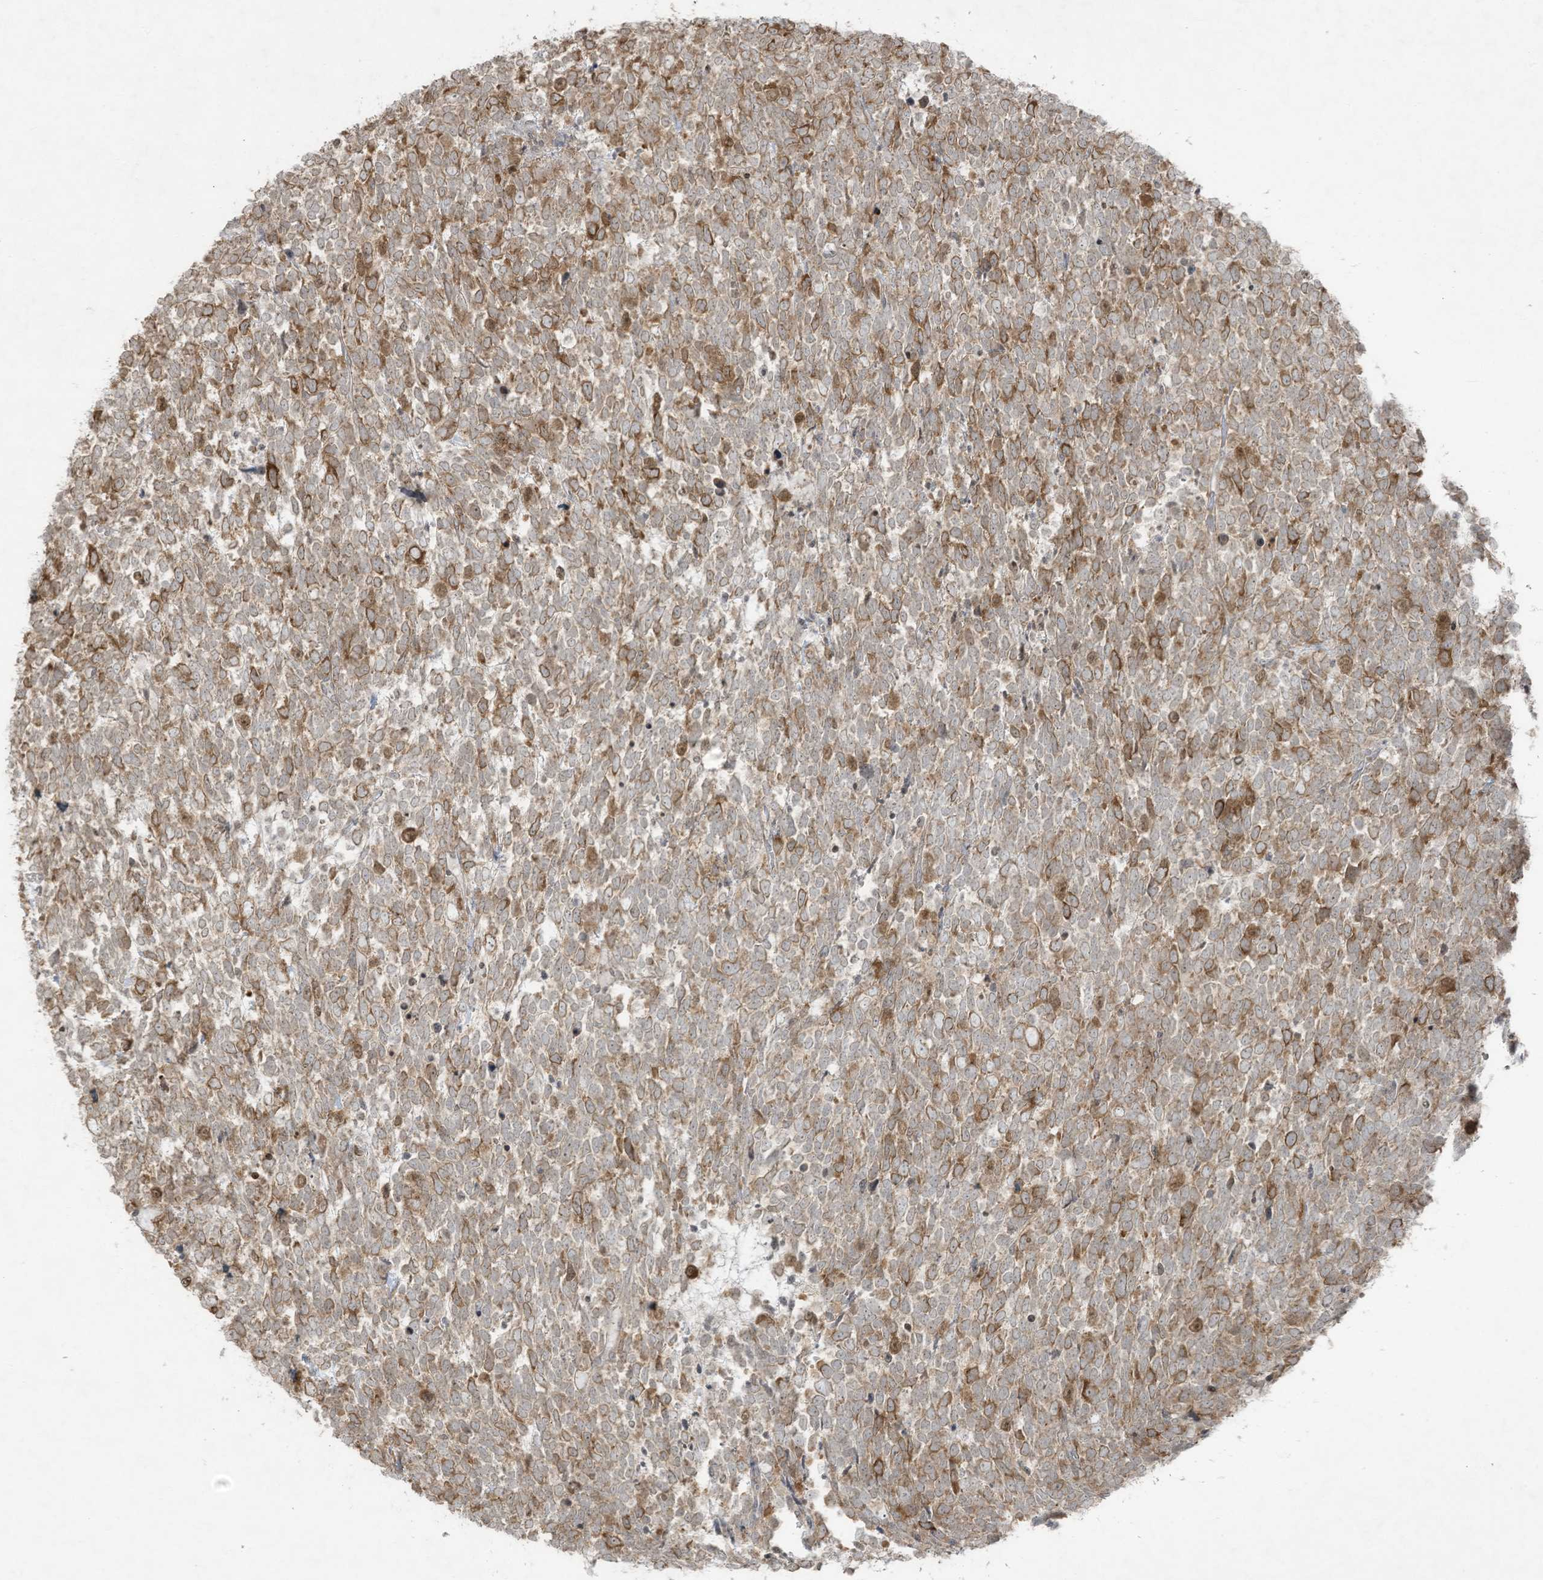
{"staining": {"intensity": "moderate", "quantity": "25%-75%", "location": "cytoplasmic/membranous"}, "tissue": "urothelial cancer", "cell_type": "Tumor cells", "image_type": "cancer", "snomed": [{"axis": "morphology", "description": "Urothelial carcinoma, High grade"}, {"axis": "topography", "description": "Urinary bladder"}], "caption": "Tumor cells exhibit moderate cytoplasmic/membranous expression in approximately 25%-75% of cells in high-grade urothelial carcinoma.", "gene": "ZNF263", "patient": {"sex": "female", "age": 82}}